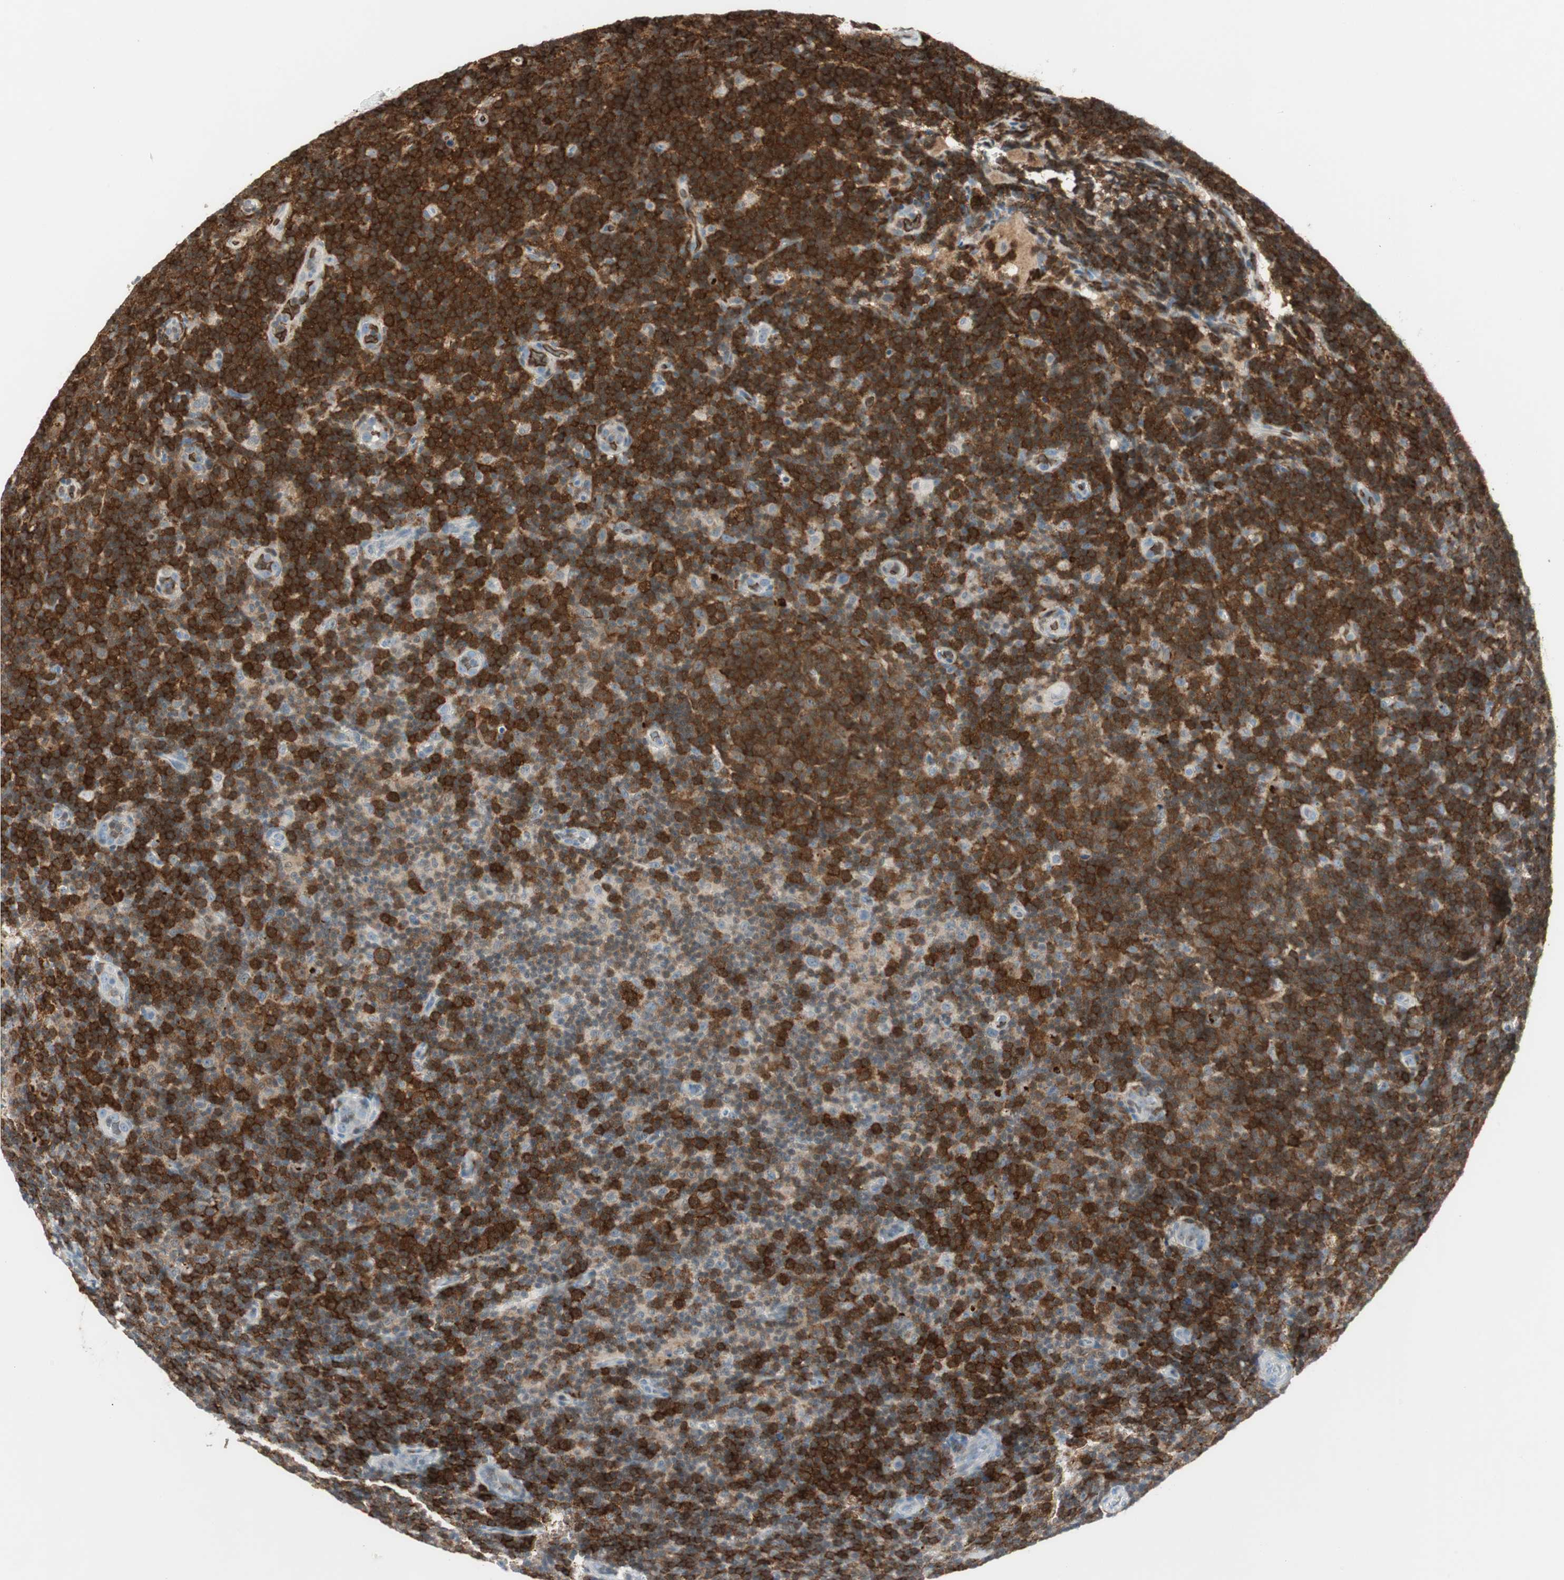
{"staining": {"intensity": "strong", "quantity": ">75%", "location": "cytoplasmic/membranous"}, "tissue": "lymphoma", "cell_type": "Tumor cells", "image_type": "cancer", "snomed": [{"axis": "morphology", "description": "Malignant lymphoma, non-Hodgkin's type, Low grade"}, {"axis": "topography", "description": "Lymph node"}], "caption": "High-magnification brightfield microscopy of malignant lymphoma, non-Hodgkin's type (low-grade) stained with DAB (brown) and counterstained with hematoxylin (blue). tumor cells exhibit strong cytoplasmic/membranous expression is present in about>75% of cells. Immunohistochemistry stains the protein in brown and the nuclei are stained blue.", "gene": "MAP4K1", "patient": {"sex": "male", "age": 83}}